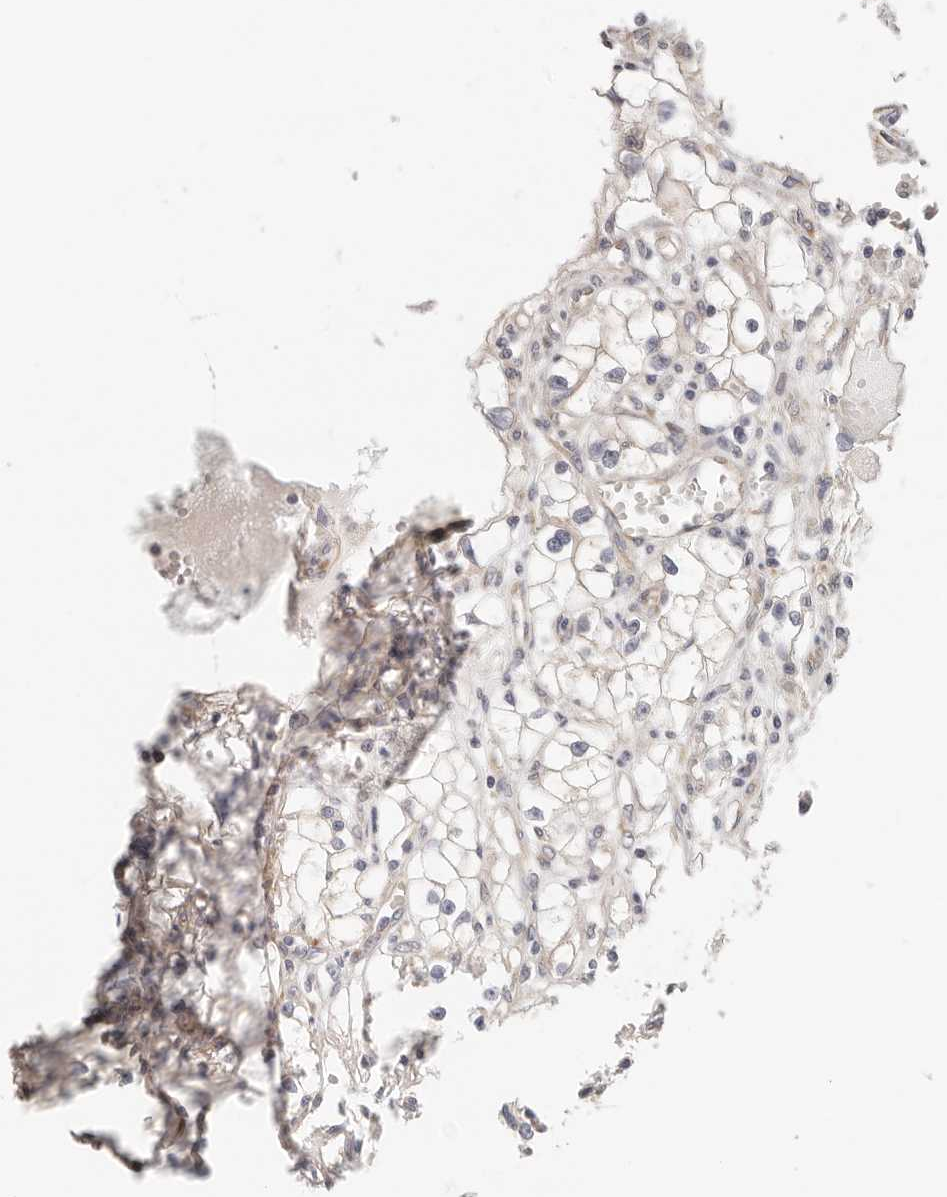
{"staining": {"intensity": "negative", "quantity": "none", "location": "none"}, "tissue": "renal cancer", "cell_type": "Tumor cells", "image_type": "cancer", "snomed": [{"axis": "morphology", "description": "Adenocarcinoma, NOS"}, {"axis": "topography", "description": "Kidney"}], "caption": "The histopathology image shows no significant positivity in tumor cells of renal cancer. Brightfield microscopy of immunohistochemistry stained with DAB (3,3'-diaminobenzidine) (brown) and hematoxylin (blue), captured at high magnification.", "gene": "AFDN", "patient": {"sex": "male", "age": 56}}